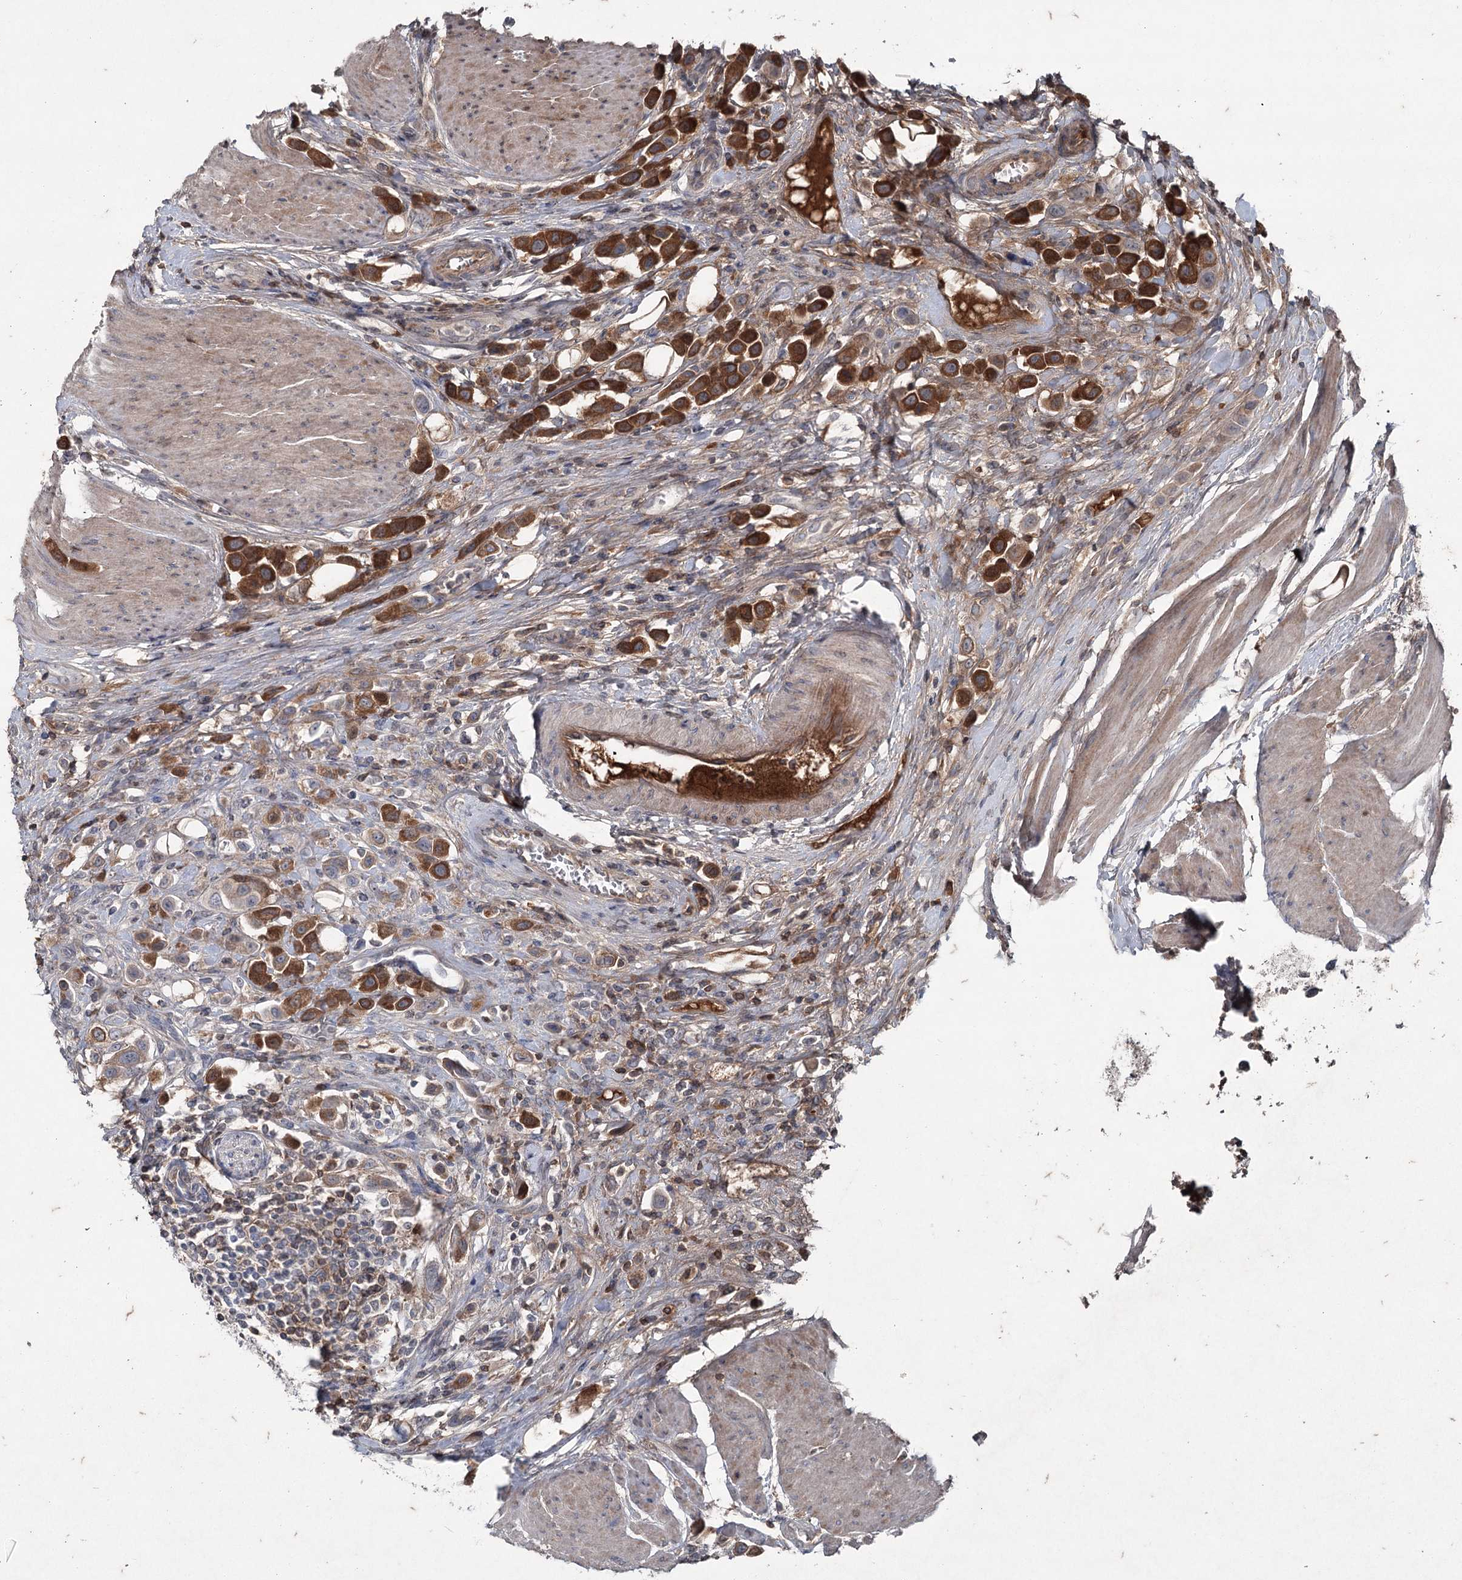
{"staining": {"intensity": "strong", "quantity": ">75%", "location": "cytoplasmic/membranous"}, "tissue": "urothelial cancer", "cell_type": "Tumor cells", "image_type": "cancer", "snomed": [{"axis": "morphology", "description": "Urothelial carcinoma, High grade"}, {"axis": "topography", "description": "Urinary bladder"}], "caption": "Immunohistochemical staining of urothelial carcinoma (high-grade) exhibits high levels of strong cytoplasmic/membranous expression in about >75% of tumor cells.", "gene": "PGLYRP2", "patient": {"sex": "male", "age": 50}}